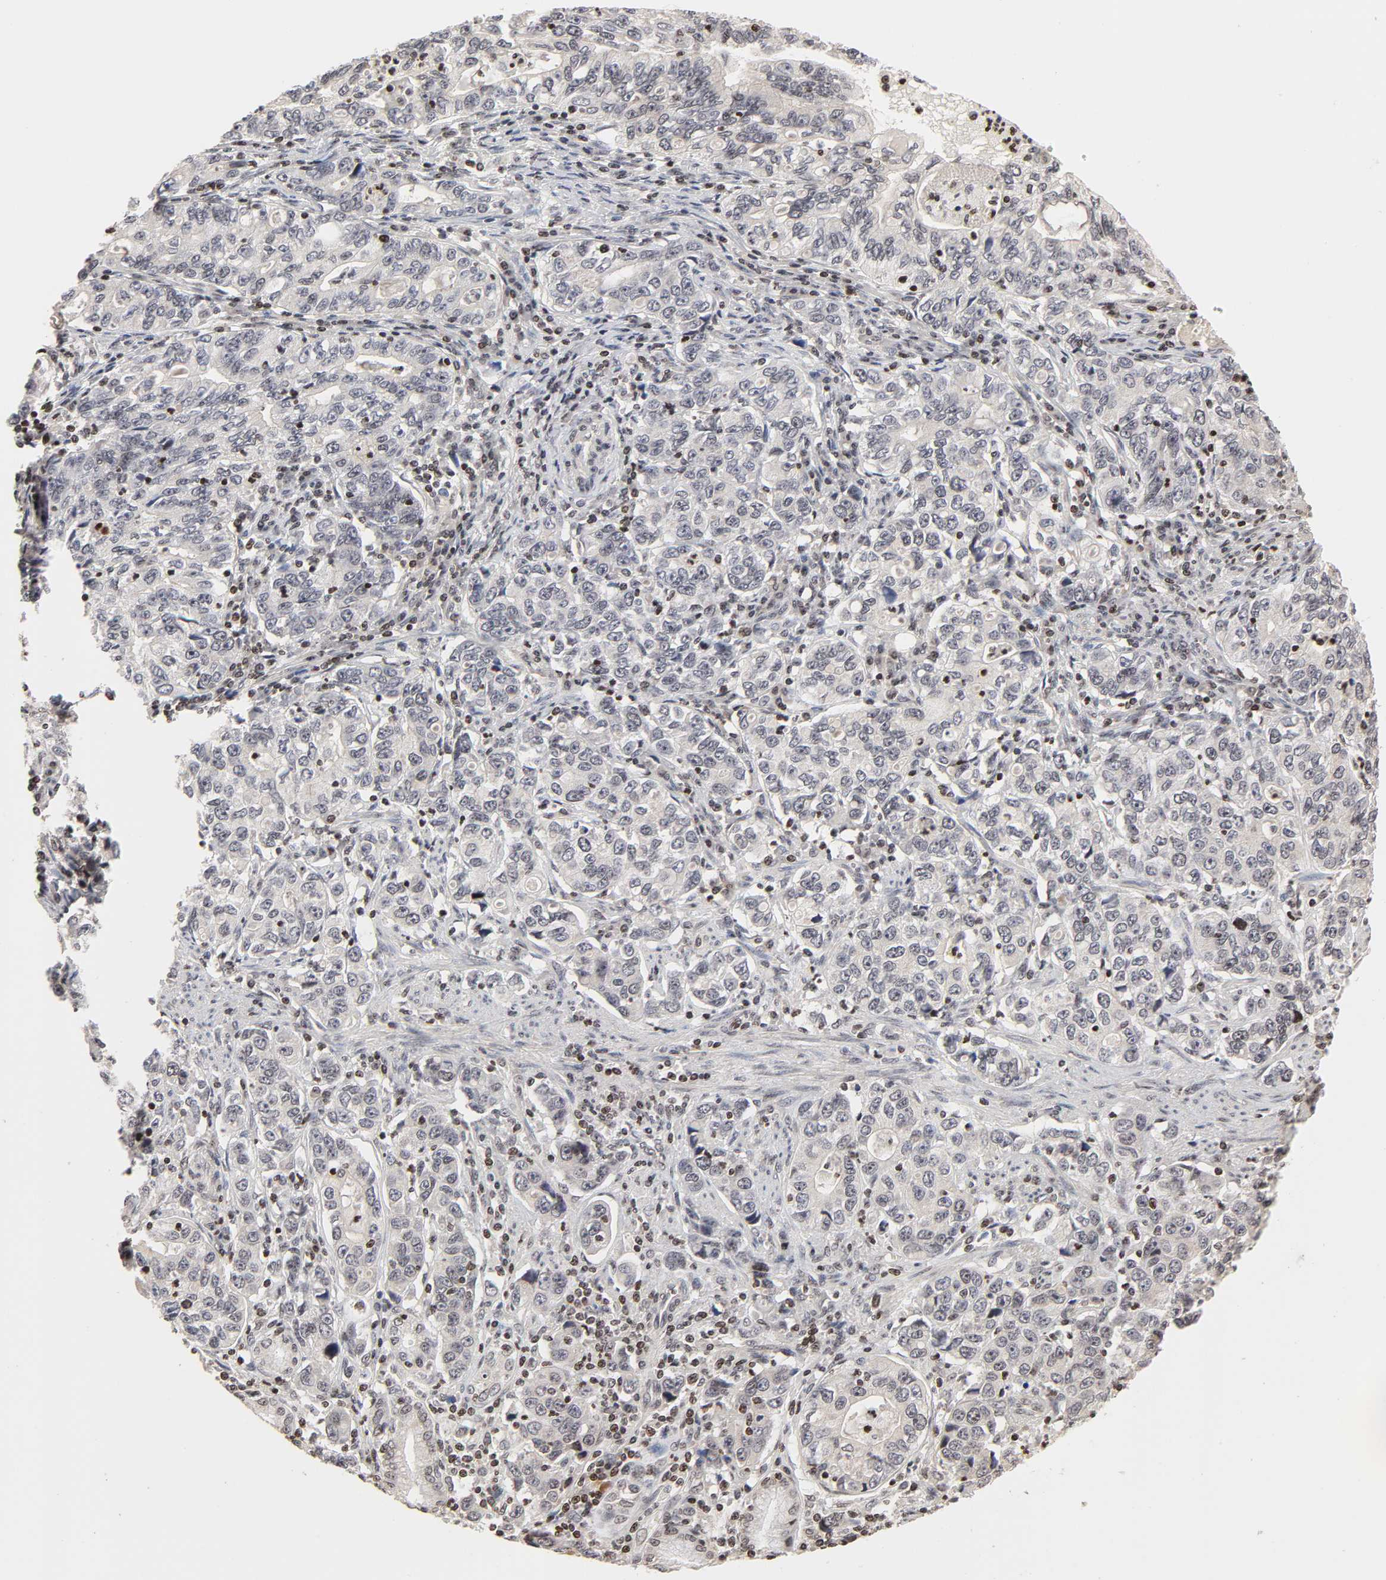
{"staining": {"intensity": "negative", "quantity": "none", "location": "none"}, "tissue": "stomach cancer", "cell_type": "Tumor cells", "image_type": "cancer", "snomed": [{"axis": "morphology", "description": "Adenocarcinoma, NOS"}, {"axis": "topography", "description": "Stomach, lower"}], "caption": "IHC image of human stomach cancer (adenocarcinoma) stained for a protein (brown), which reveals no staining in tumor cells. (IHC, brightfield microscopy, high magnification).", "gene": "ZNF473", "patient": {"sex": "female", "age": 72}}